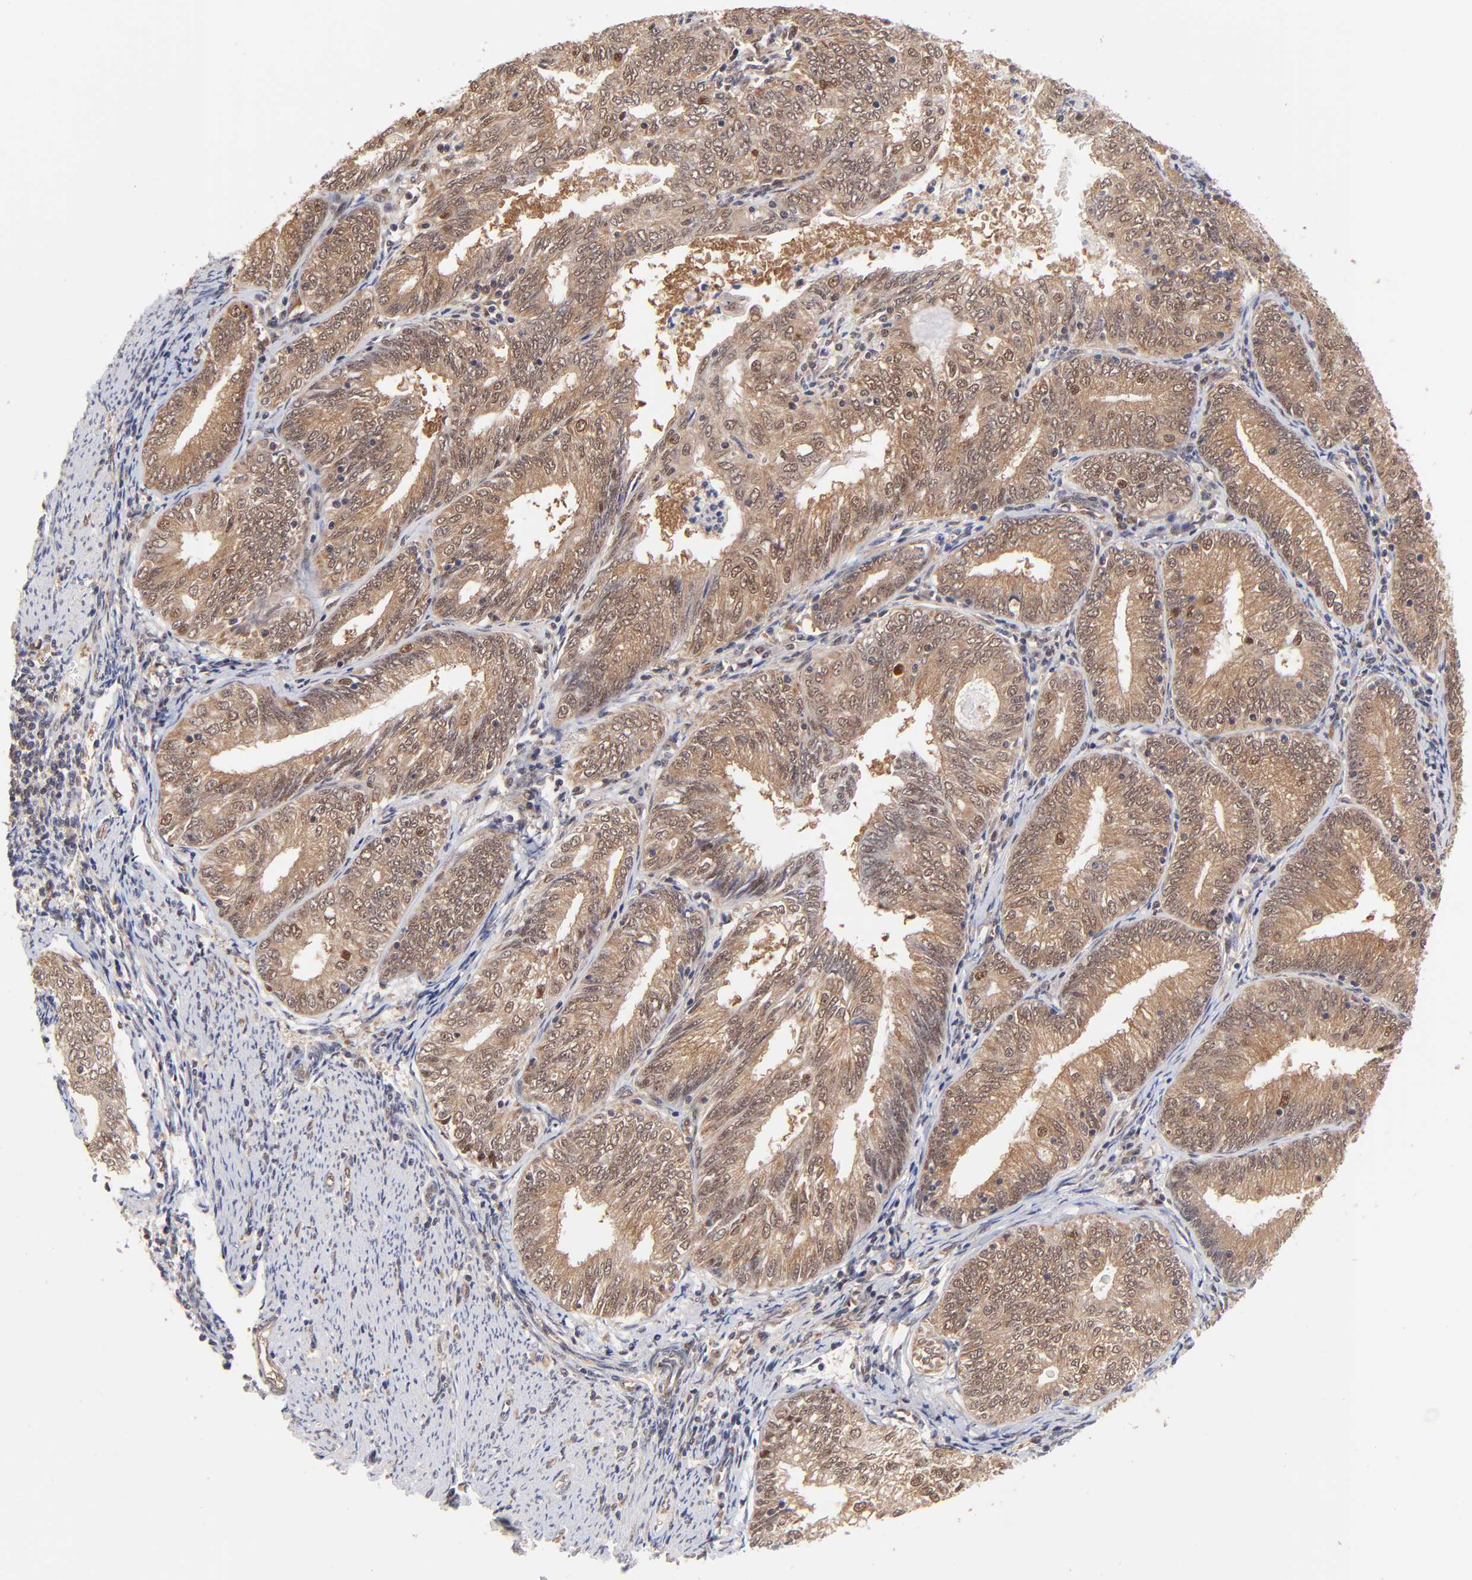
{"staining": {"intensity": "moderate", "quantity": ">75%", "location": "cytoplasmic/membranous"}, "tissue": "endometrial cancer", "cell_type": "Tumor cells", "image_type": "cancer", "snomed": [{"axis": "morphology", "description": "Adenocarcinoma, NOS"}, {"axis": "topography", "description": "Endometrium"}], "caption": "This photomicrograph shows adenocarcinoma (endometrial) stained with immunohistochemistry to label a protein in brown. The cytoplasmic/membranous of tumor cells show moderate positivity for the protein. Nuclei are counter-stained blue.", "gene": "PSMC4", "patient": {"sex": "female", "age": 69}}